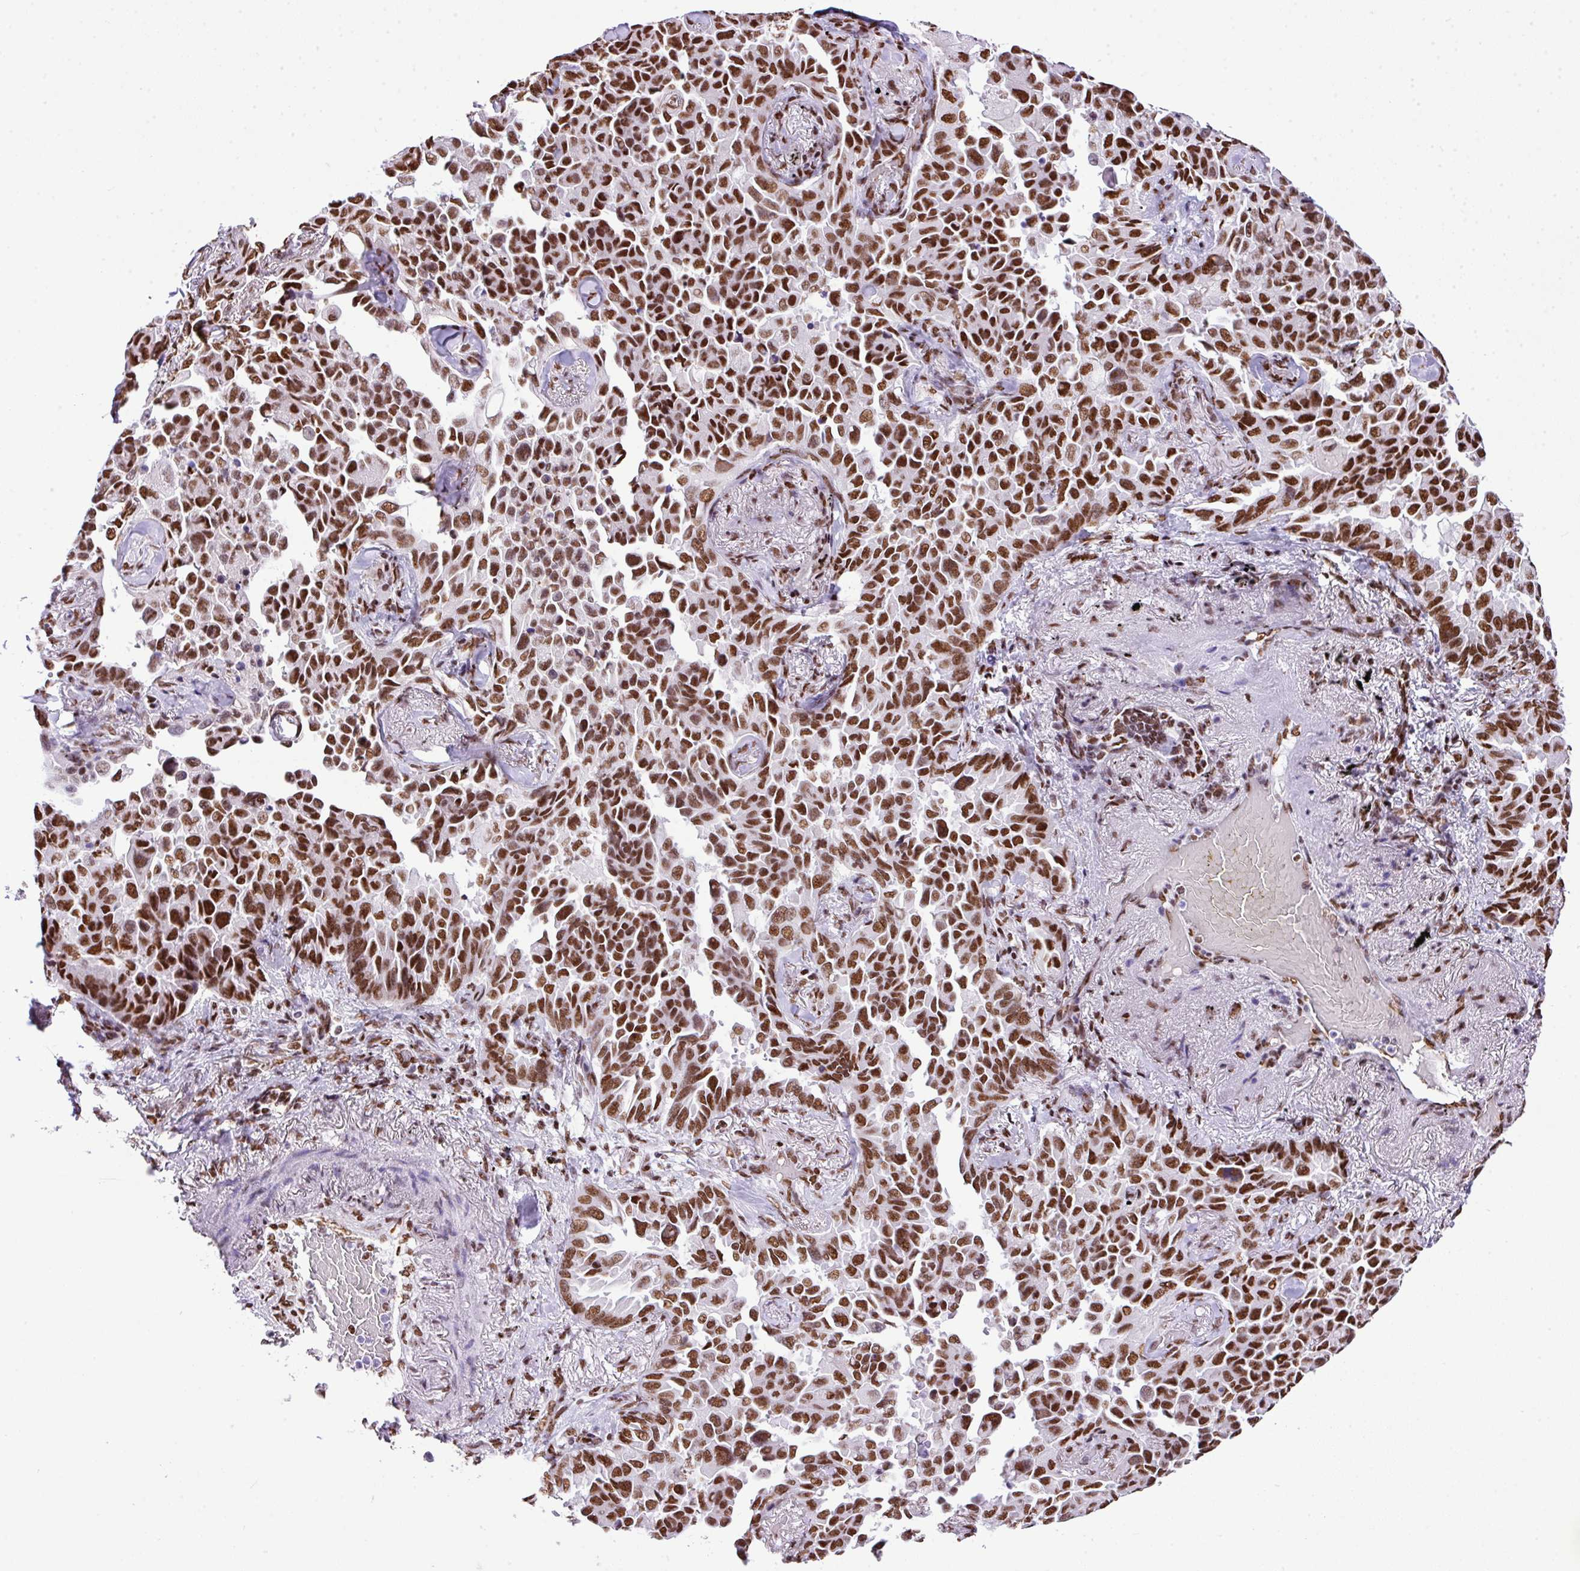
{"staining": {"intensity": "moderate", "quantity": ">75%", "location": "nuclear"}, "tissue": "lung cancer", "cell_type": "Tumor cells", "image_type": "cancer", "snomed": [{"axis": "morphology", "description": "Adenocarcinoma, NOS"}, {"axis": "topography", "description": "Lung"}], "caption": "Approximately >75% of tumor cells in adenocarcinoma (lung) reveal moderate nuclear protein expression as visualized by brown immunohistochemical staining.", "gene": "RARG", "patient": {"sex": "female", "age": 67}}